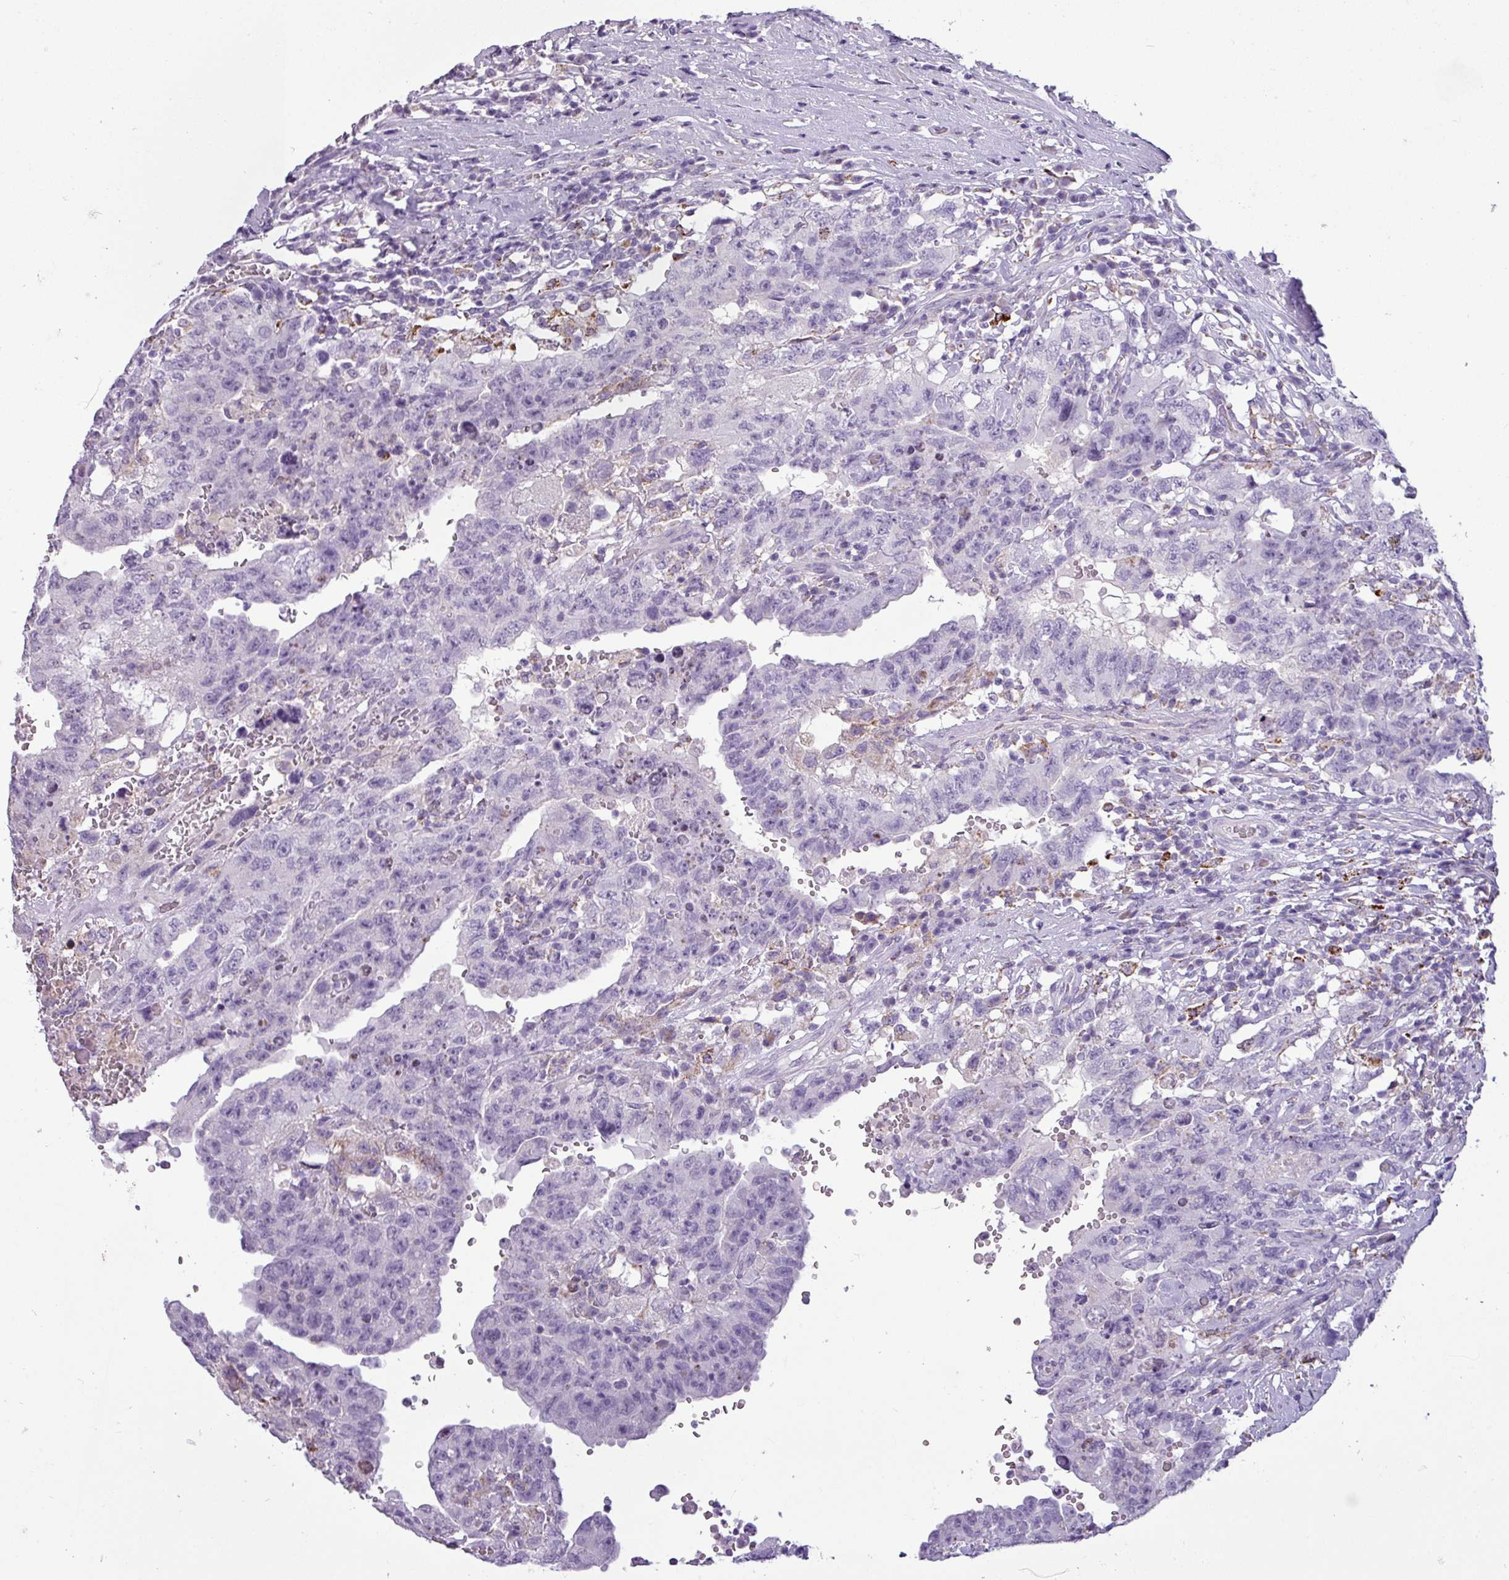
{"staining": {"intensity": "negative", "quantity": "none", "location": "none"}, "tissue": "testis cancer", "cell_type": "Tumor cells", "image_type": "cancer", "snomed": [{"axis": "morphology", "description": "Carcinoma, Embryonal, NOS"}, {"axis": "topography", "description": "Testis"}], "caption": "This is an immunohistochemistry photomicrograph of human testis cancer (embryonal carcinoma). There is no staining in tumor cells.", "gene": "ZNF667", "patient": {"sex": "male", "age": 26}}